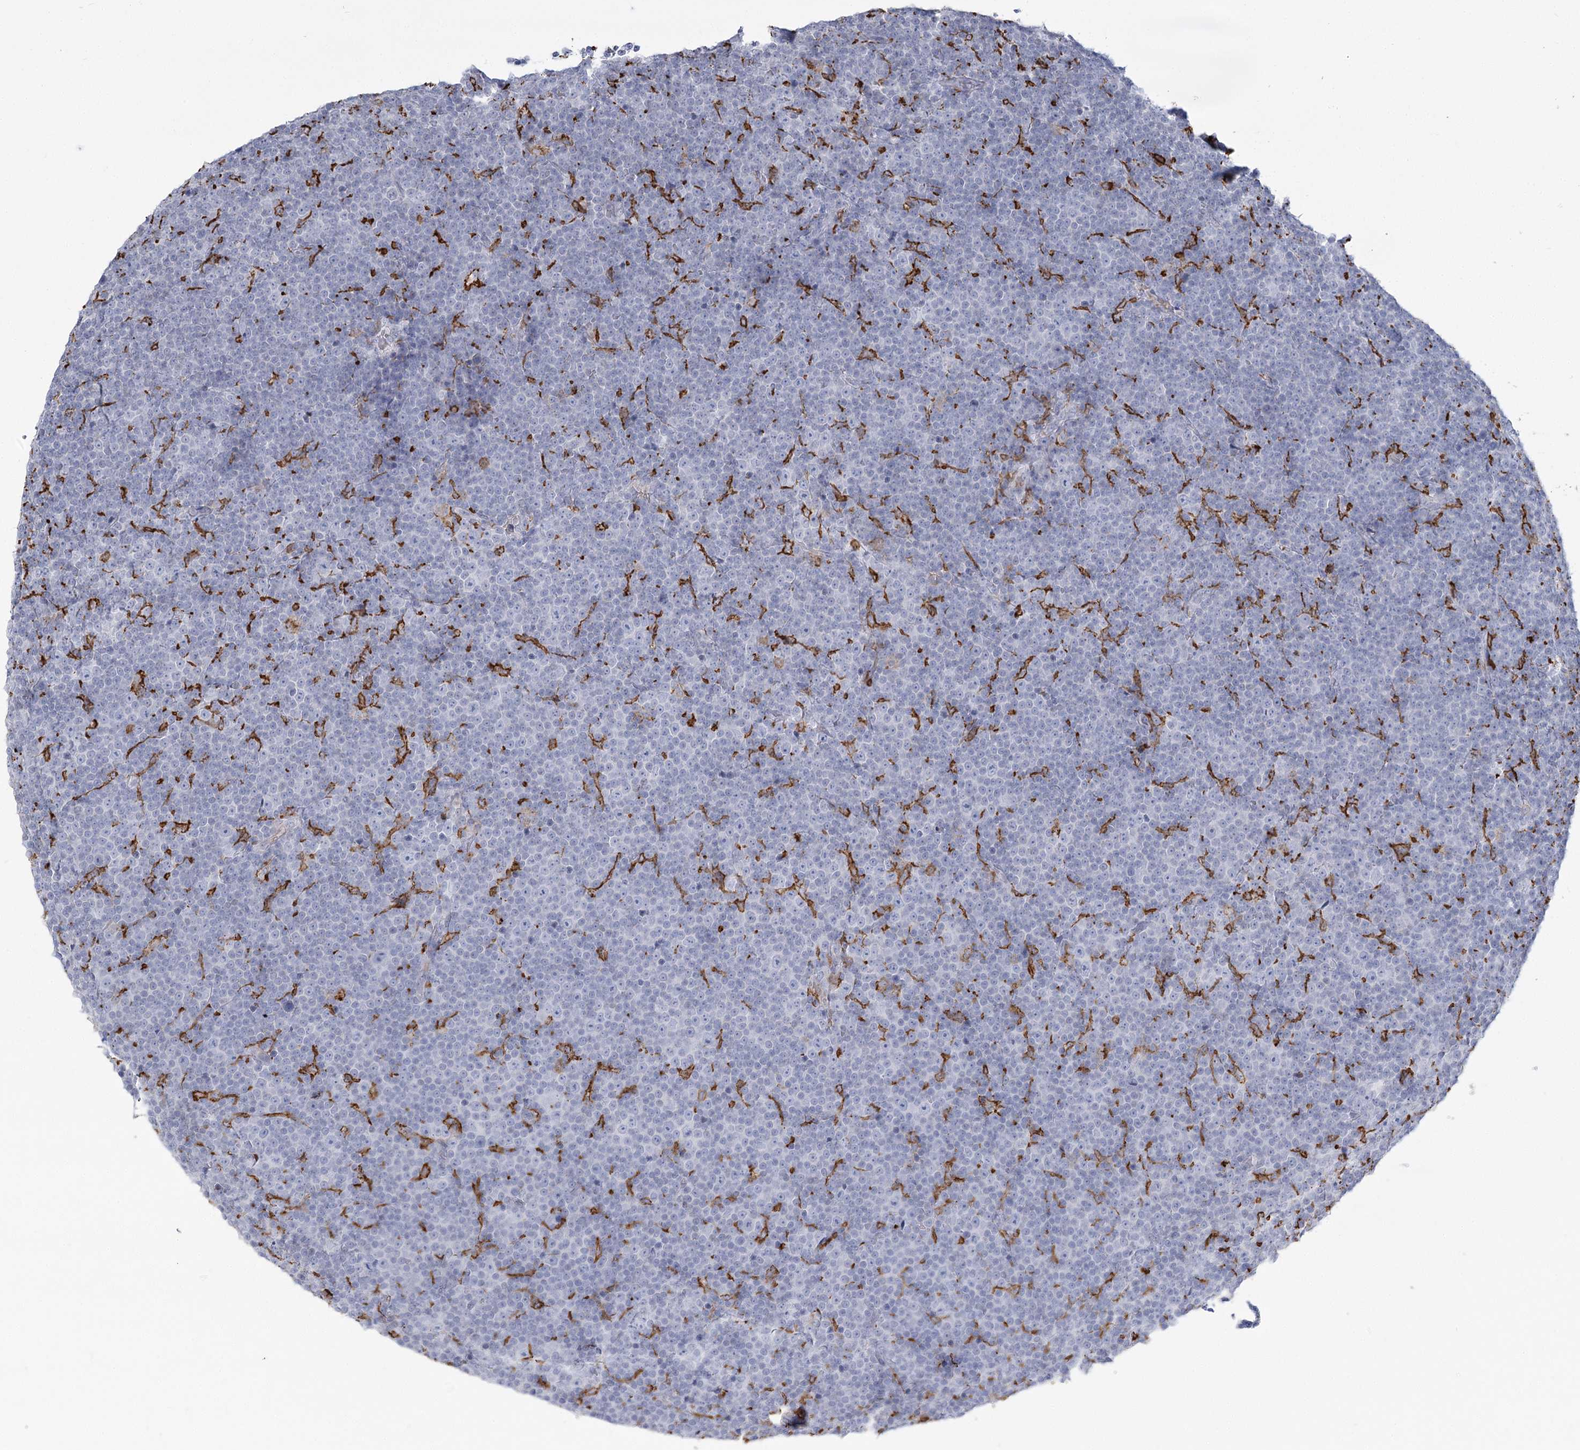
{"staining": {"intensity": "negative", "quantity": "none", "location": "none"}, "tissue": "lymphoma", "cell_type": "Tumor cells", "image_type": "cancer", "snomed": [{"axis": "morphology", "description": "Malignant lymphoma, non-Hodgkin's type, Low grade"}, {"axis": "topography", "description": "Lymph node"}], "caption": "There is no significant positivity in tumor cells of lymphoma. (DAB IHC visualized using brightfield microscopy, high magnification).", "gene": "C11orf1", "patient": {"sex": "female", "age": 67}}